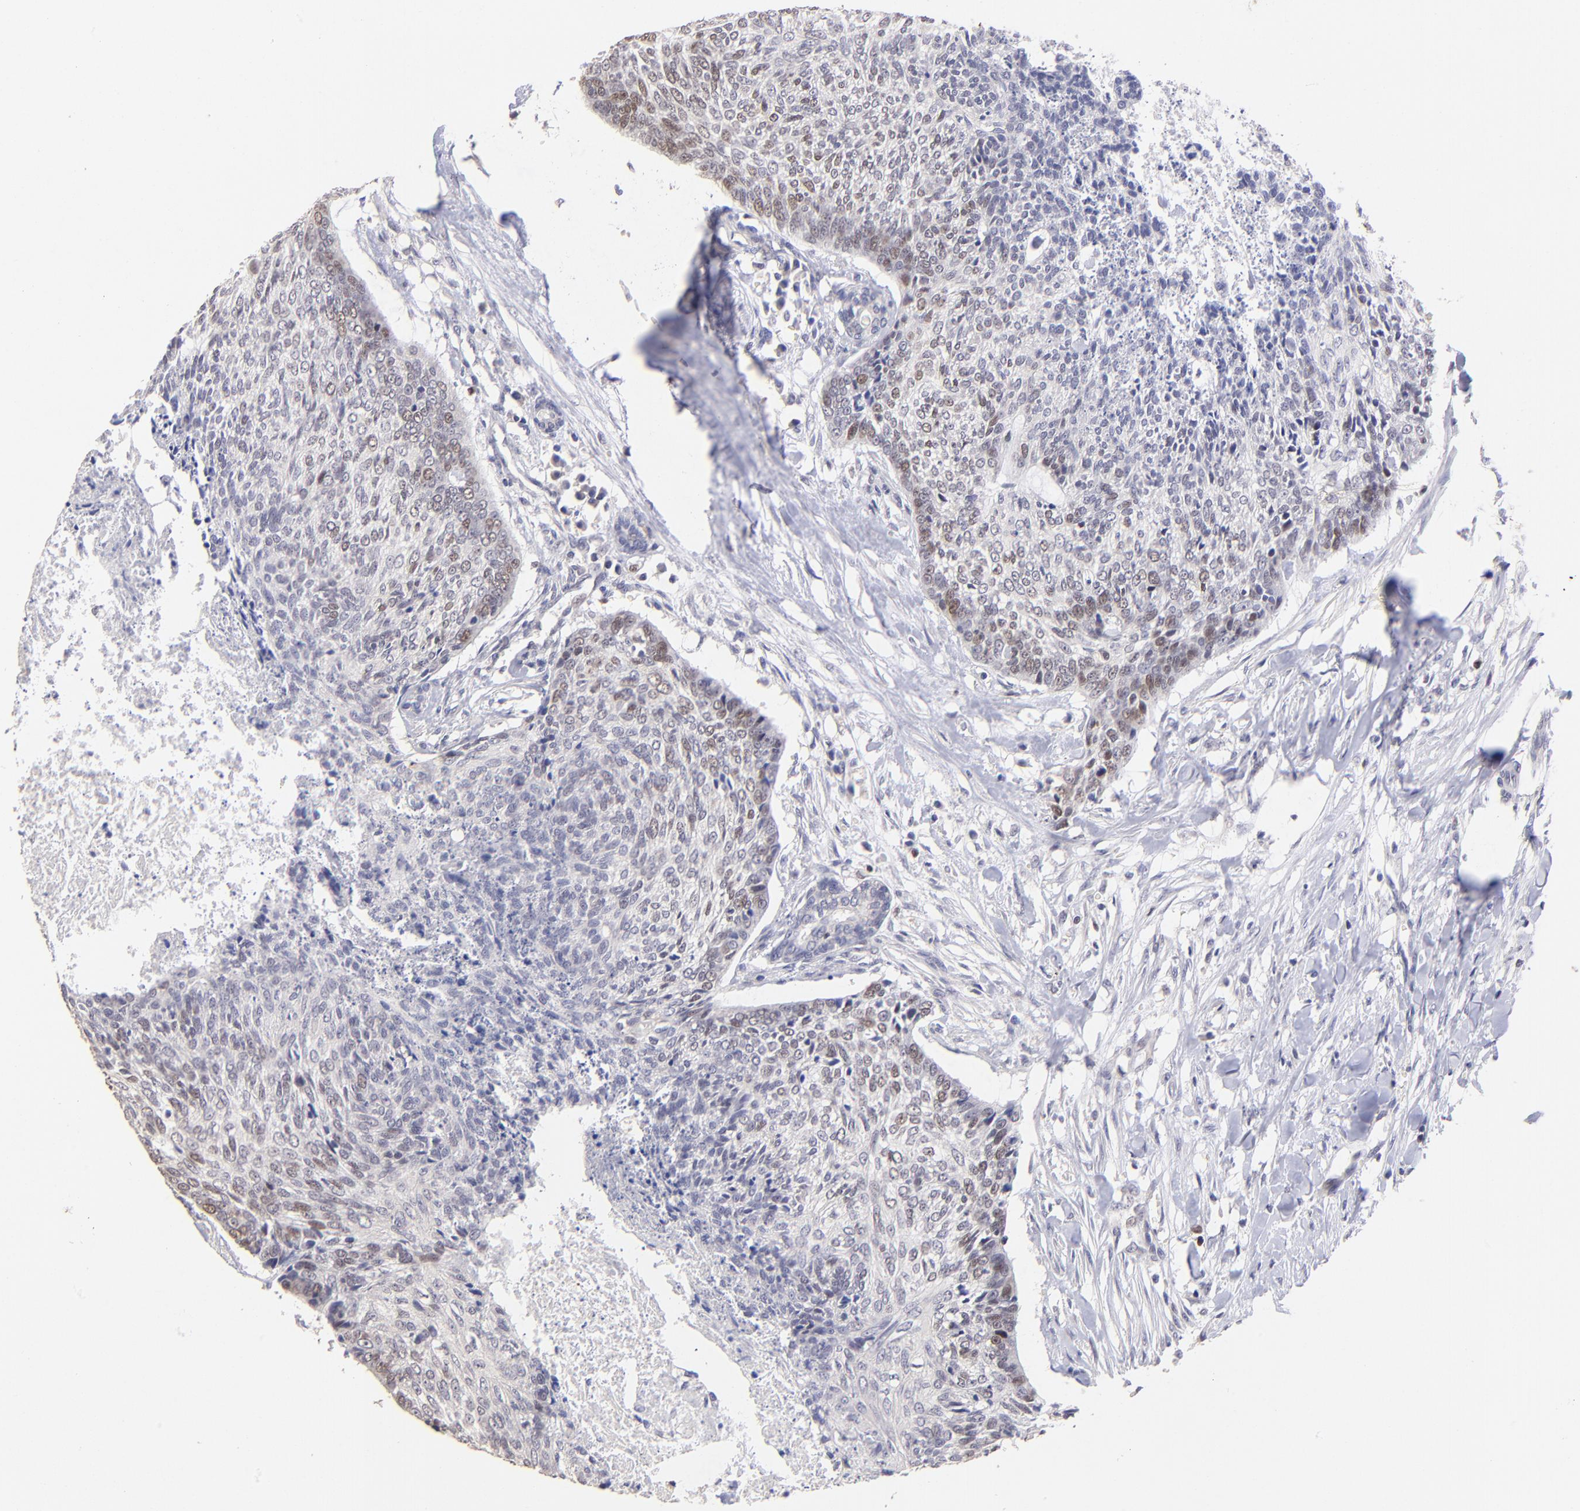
{"staining": {"intensity": "weak", "quantity": "25%-75%", "location": "nuclear"}, "tissue": "head and neck cancer", "cell_type": "Tumor cells", "image_type": "cancer", "snomed": [{"axis": "morphology", "description": "Squamous cell carcinoma, NOS"}, {"axis": "topography", "description": "Salivary gland"}, {"axis": "topography", "description": "Head-Neck"}], "caption": "Weak nuclear staining for a protein is seen in about 25%-75% of tumor cells of squamous cell carcinoma (head and neck) using immunohistochemistry (IHC).", "gene": "DNMT1", "patient": {"sex": "male", "age": 70}}